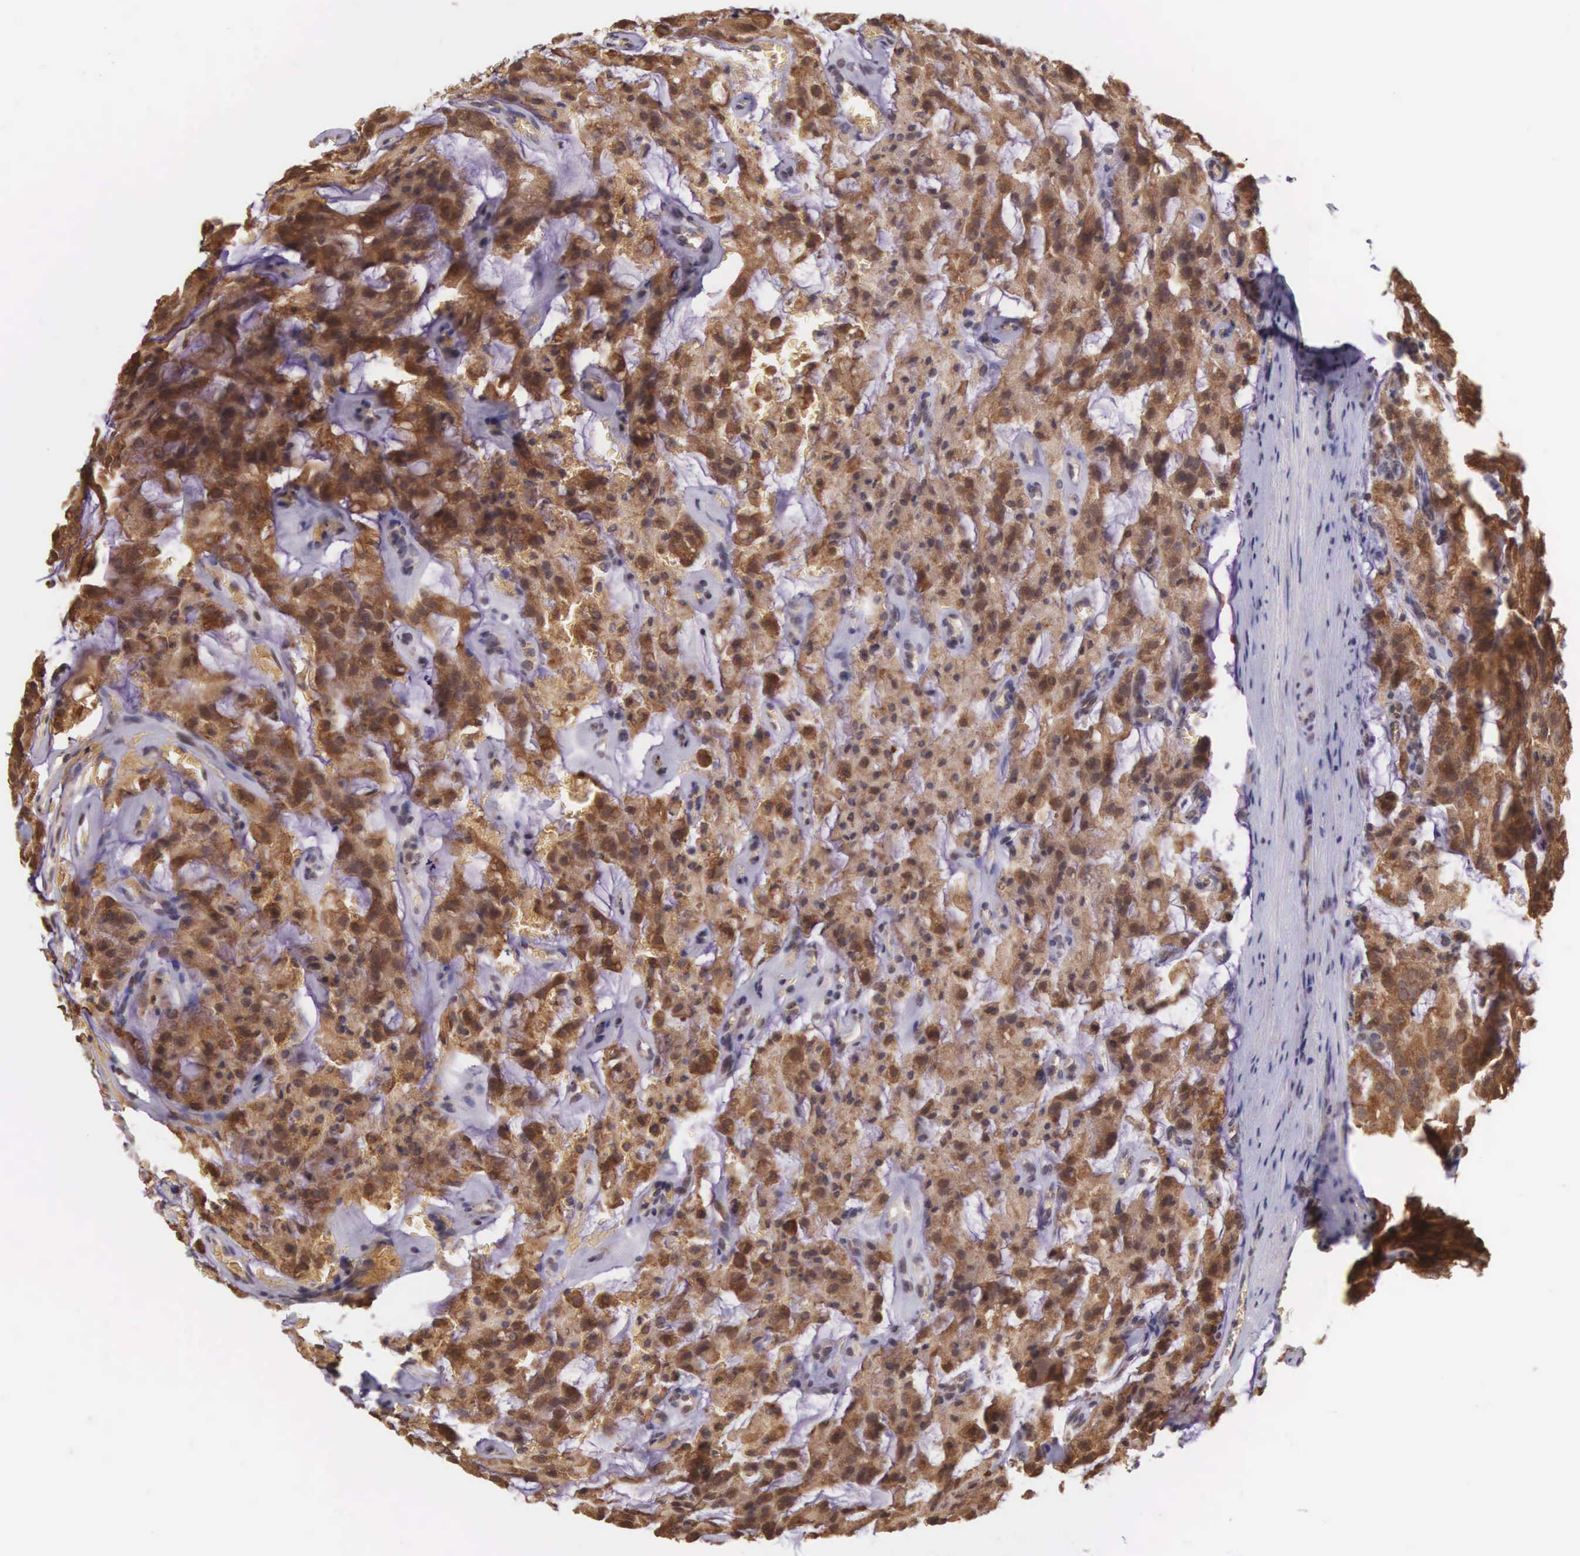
{"staining": {"intensity": "strong", "quantity": ">75%", "location": "cytoplasmic/membranous"}, "tissue": "prostate cancer", "cell_type": "Tumor cells", "image_type": "cancer", "snomed": [{"axis": "morphology", "description": "Adenocarcinoma, Medium grade"}, {"axis": "topography", "description": "Prostate"}], "caption": "IHC staining of prostate cancer, which displays high levels of strong cytoplasmic/membranous staining in approximately >75% of tumor cells indicating strong cytoplasmic/membranous protein staining. The staining was performed using DAB (3,3'-diaminobenzidine) (brown) for protein detection and nuclei were counterstained in hematoxylin (blue).", "gene": "VASH1", "patient": {"sex": "male", "age": 60}}